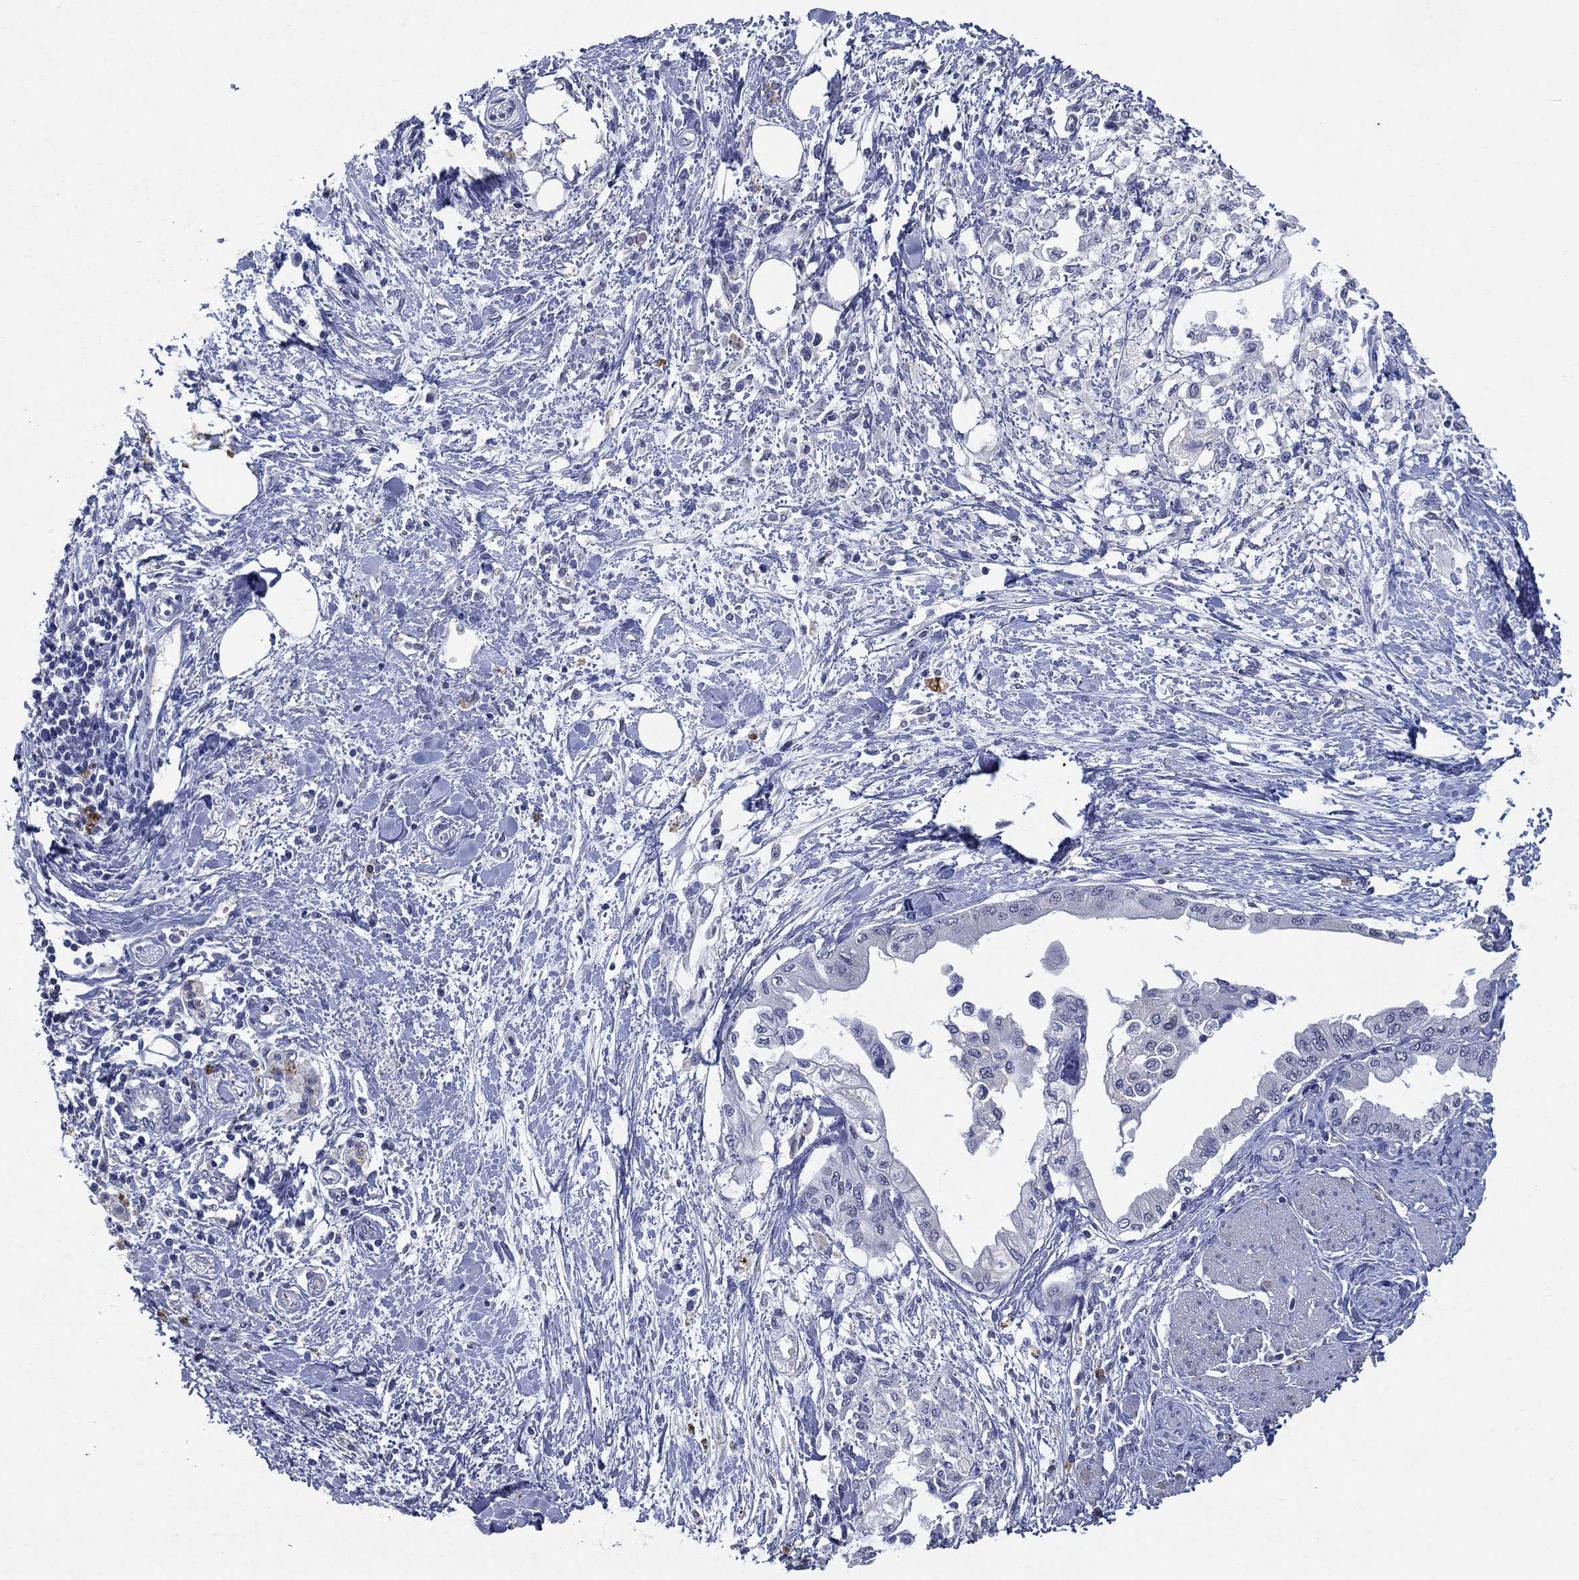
{"staining": {"intensity": "negative", "quantity": "none", "location": "none"}, "tissue": "pancreatic cancer", "cell_type": "Tumor cells", "image_type": "cancer", "snomed": [{"axis": "morphology", "description": "Normal tissue, NOS"}, {"axis": "morphology", "description": "Adenocarcinoma, NOS"}, {"axis": "topography", "description": "Pancreas"}, {"axis": "topography", "description": "Duodenum"}], "caption": "Tumor cells are negative for brown protein staining in pancreatic cancer.", "gene": "FSCN2", "patient": {"sex": "female", "age": 60}}